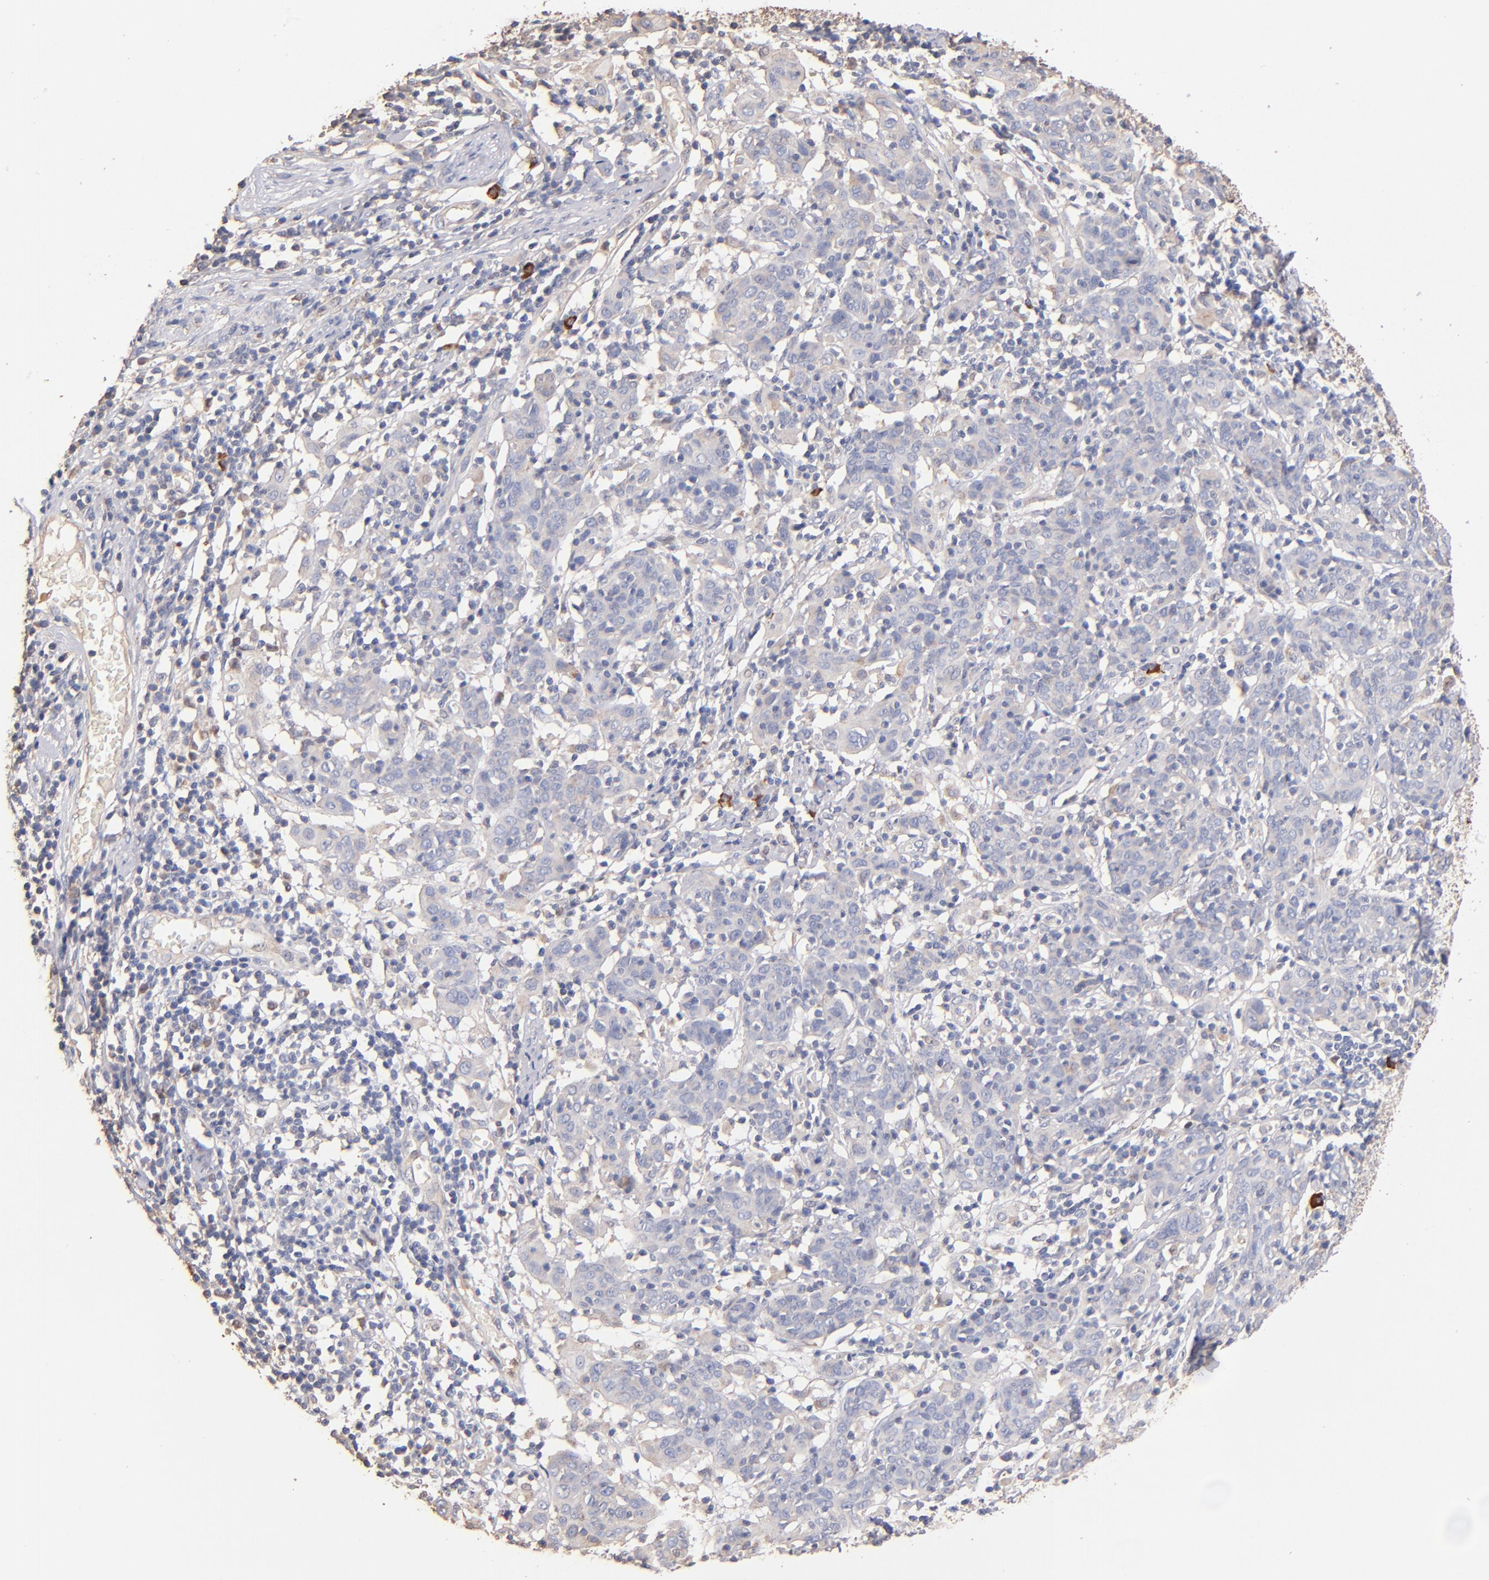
{"staining": {"intensity": "negative", "quantity": "none", "location": "none"}, "tissue": "cervical cancer", "cell_type": "Tumor cells", "image_type": "cancer", "snomed": [{"axis": "morphology", "description": "Normal tissue, NOS"}, {"axis": "morphology", "description": "Squamous cell carcinoma, NOS"}, {"axis": "topography", "description": "Cervix"}], "caption": "High magnification brightfield microscopy of squamous cell carcinoma (cervical) stained with DAB (brown) and counterstained with hematoxylin (blue): tumor cells show no significant positivity.", "gene": "RO60", "patient": {"sex": "female", "age": 67}}